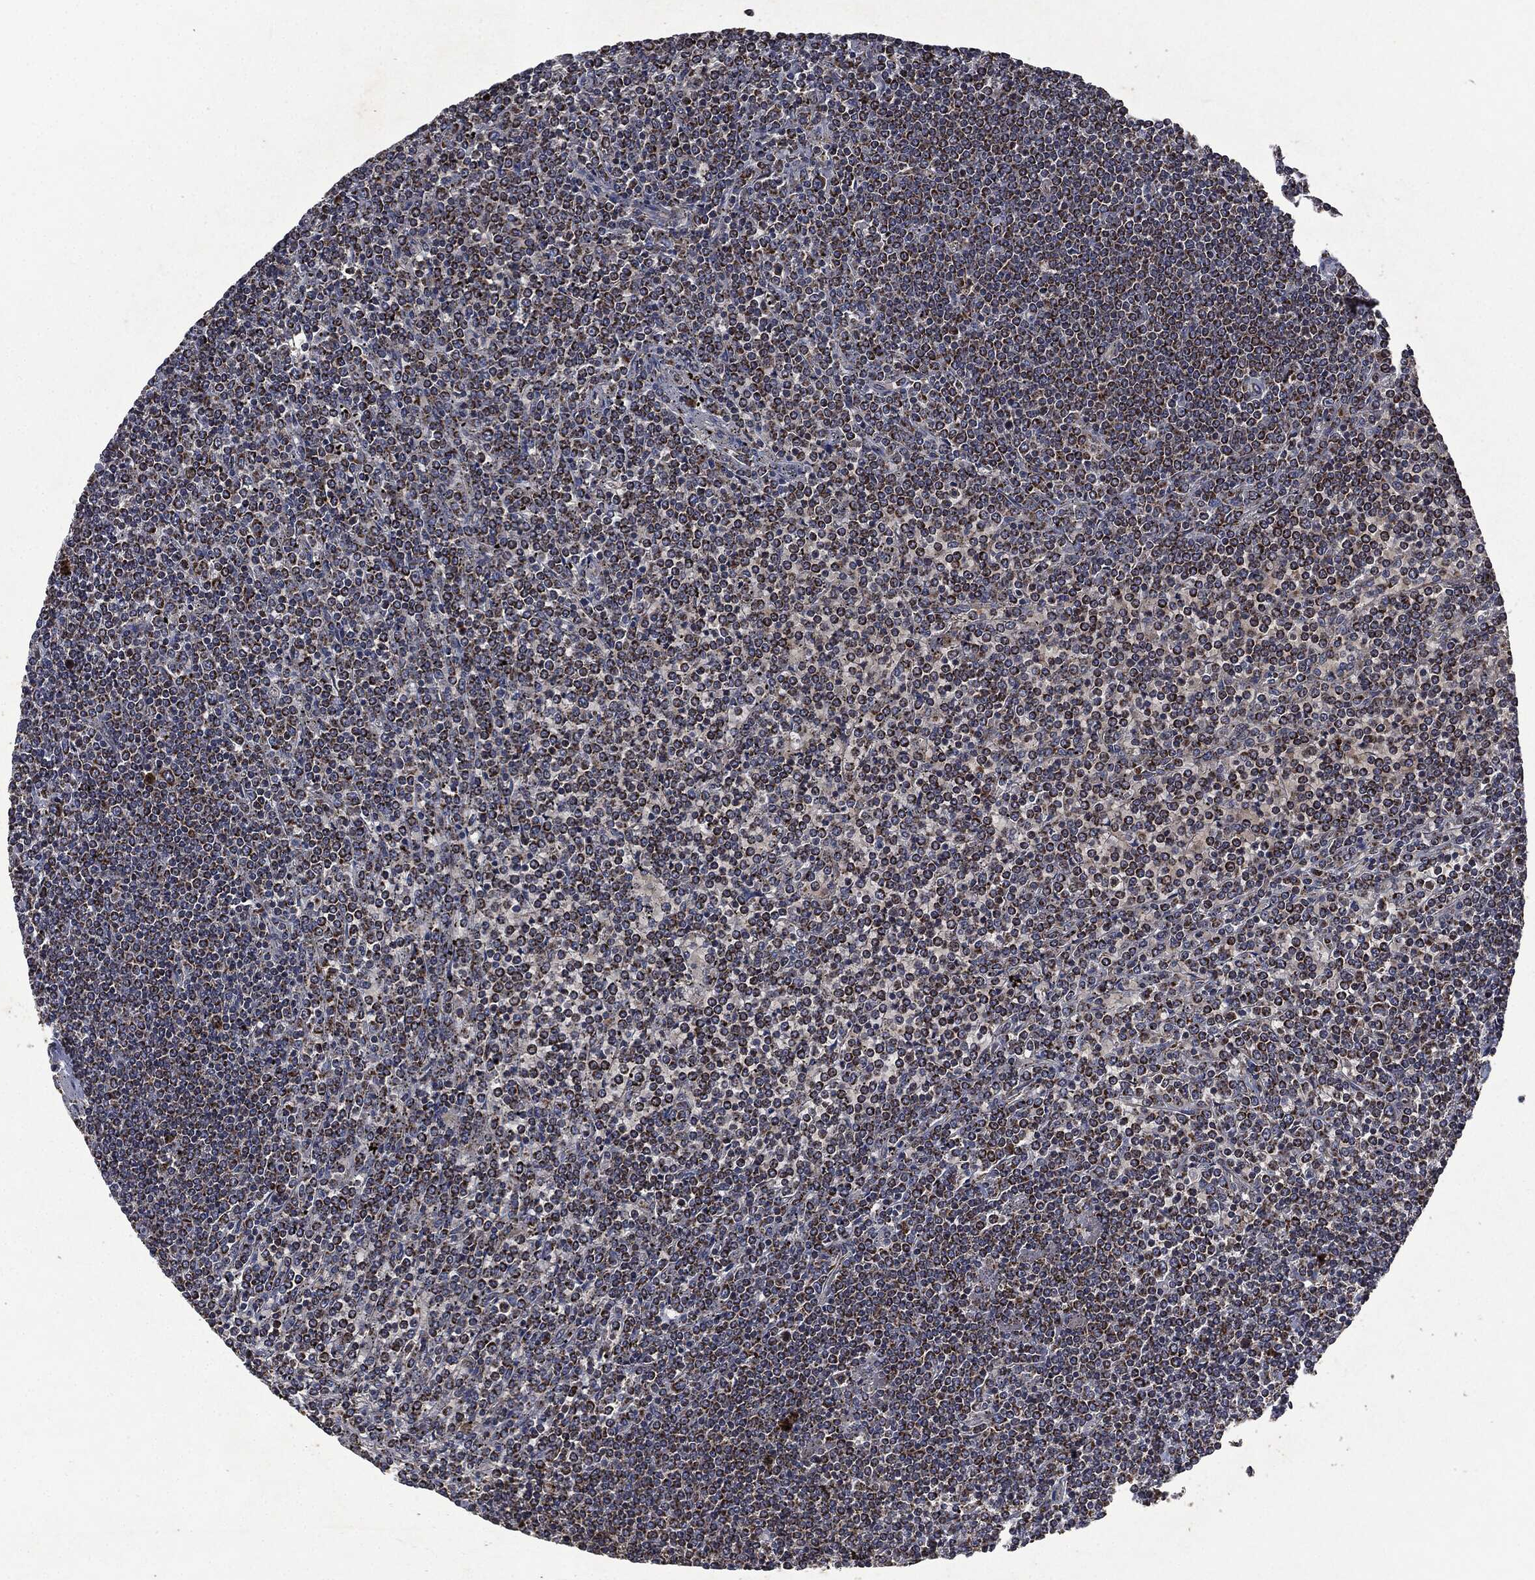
{"staining": {"intensity": "moderate", "quantity": "<25%", "location": "cytoplasmic/membranous"}, "tissue": "lymphoma", "cell_type": "Tumor cells", "image_type": "cancer", "snomed": [{"axis": "morphology", "description": "Malignant lymphoma, non-Hodgkin's type, Low grade"}, {"axis": "topography", "description": "Spleen"}], "caption": "Lymphoma stained with DAB (3,3'-diaminobenzidine) immunohistochemistry (IHC) exhibits low levels of moderate cytoplasmic/membranous staining in about <25% of tumor cells.", "gene": "RYK", "patient": {"sex": "female", "age": 19}}